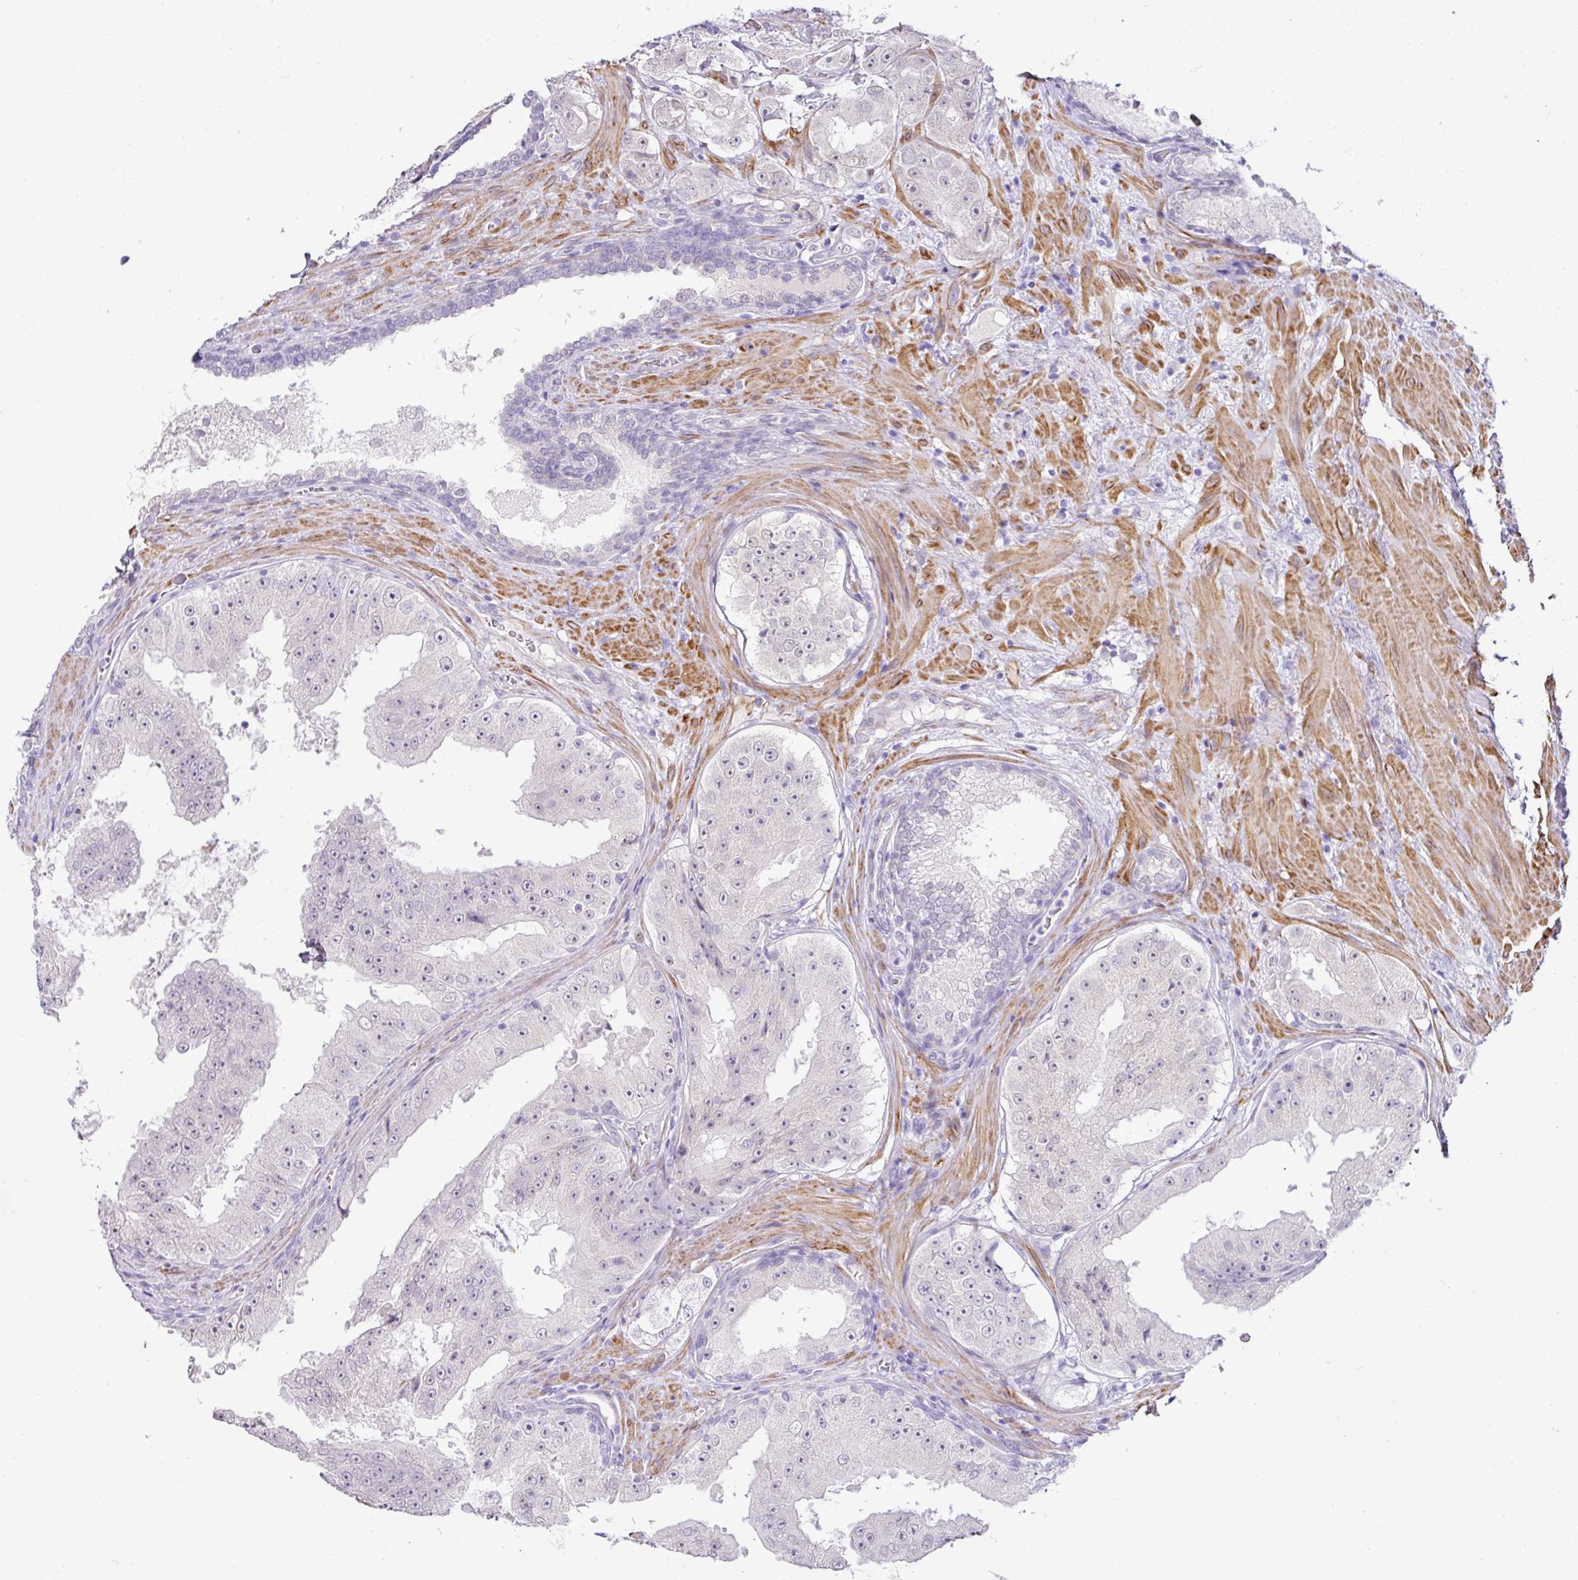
{"staining": {"intensity": "negative", "quantity": "none", "location": "none"}, "tissue": "prostate cancer", "cell_type": "Tumor cells", "image_type": "cancer", "snomed": [{"axis": "morphology", "description": "Adenocarcinoma, High grade"}, {"axis": "topography", "description": "Prostate"}], "caption": "High power microscopy histopathology image of an immunohistochemistry image of adenocarcinoma (high-grade) (prostate), revealing no significant expression in tumor cells.", "gene": "DIP2A", "patient": {"sex": "male", "age": 73}}